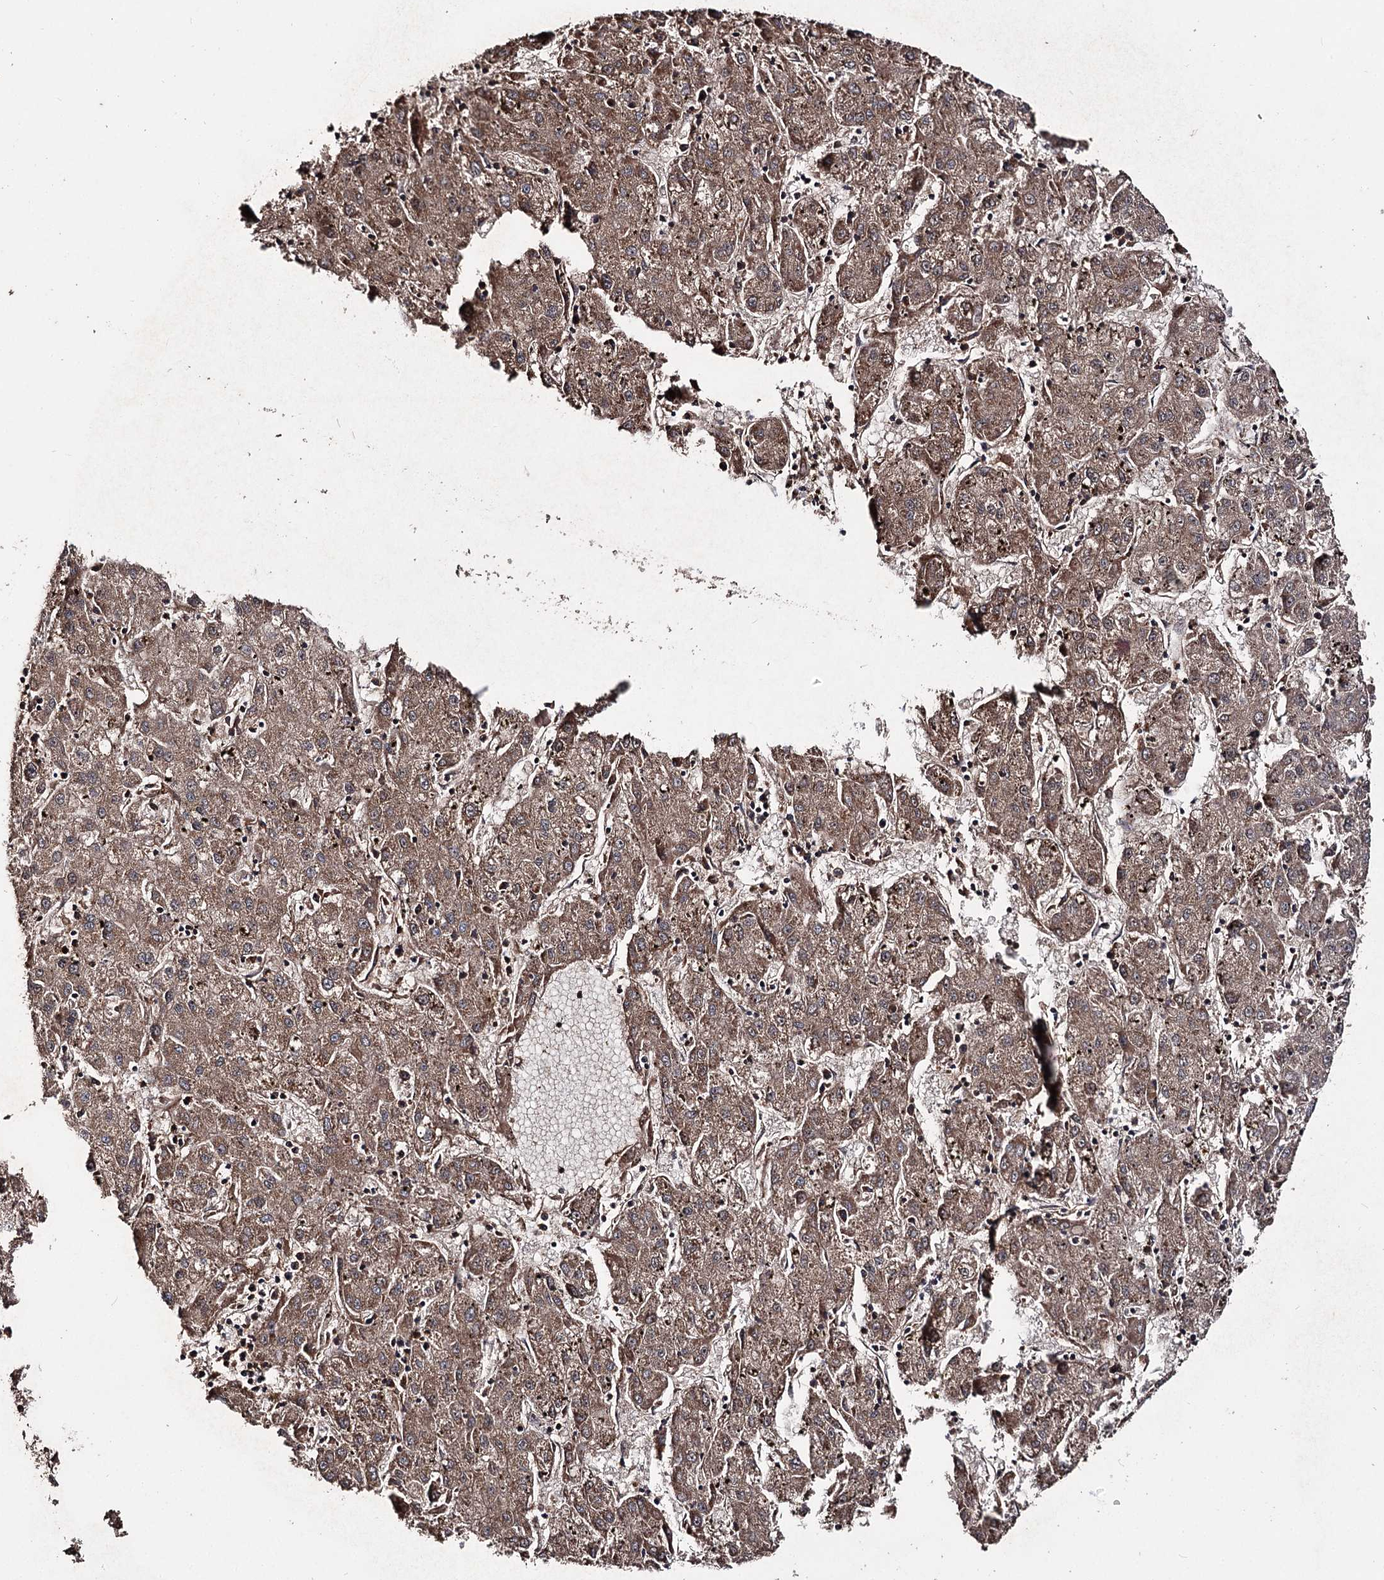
{"staining": {"intensity": "moderate", "quantity": ">75%", "location": "cytoplasmic/membranous"}, "tissue": "liver cancer", "cell_type": "Tumor cells", "image_type": "cancer", "snomed": [{"axis": "morphology", "description": "Carcinoma, Hepatocellular, NOS"}, {"axis": "topography", "description": "Liver"}], "caption": "Liver hepatocellular carcinoma stained with DAB (3,3'-diaminobenzidine) immunohistochemistry (IHC) shows medium levels of moderate cytoplasmic/membranous staining in approximately >75% of tumor cells.", "gene": "FAM53B", "patient": {"sex": "male", "age": 72}}